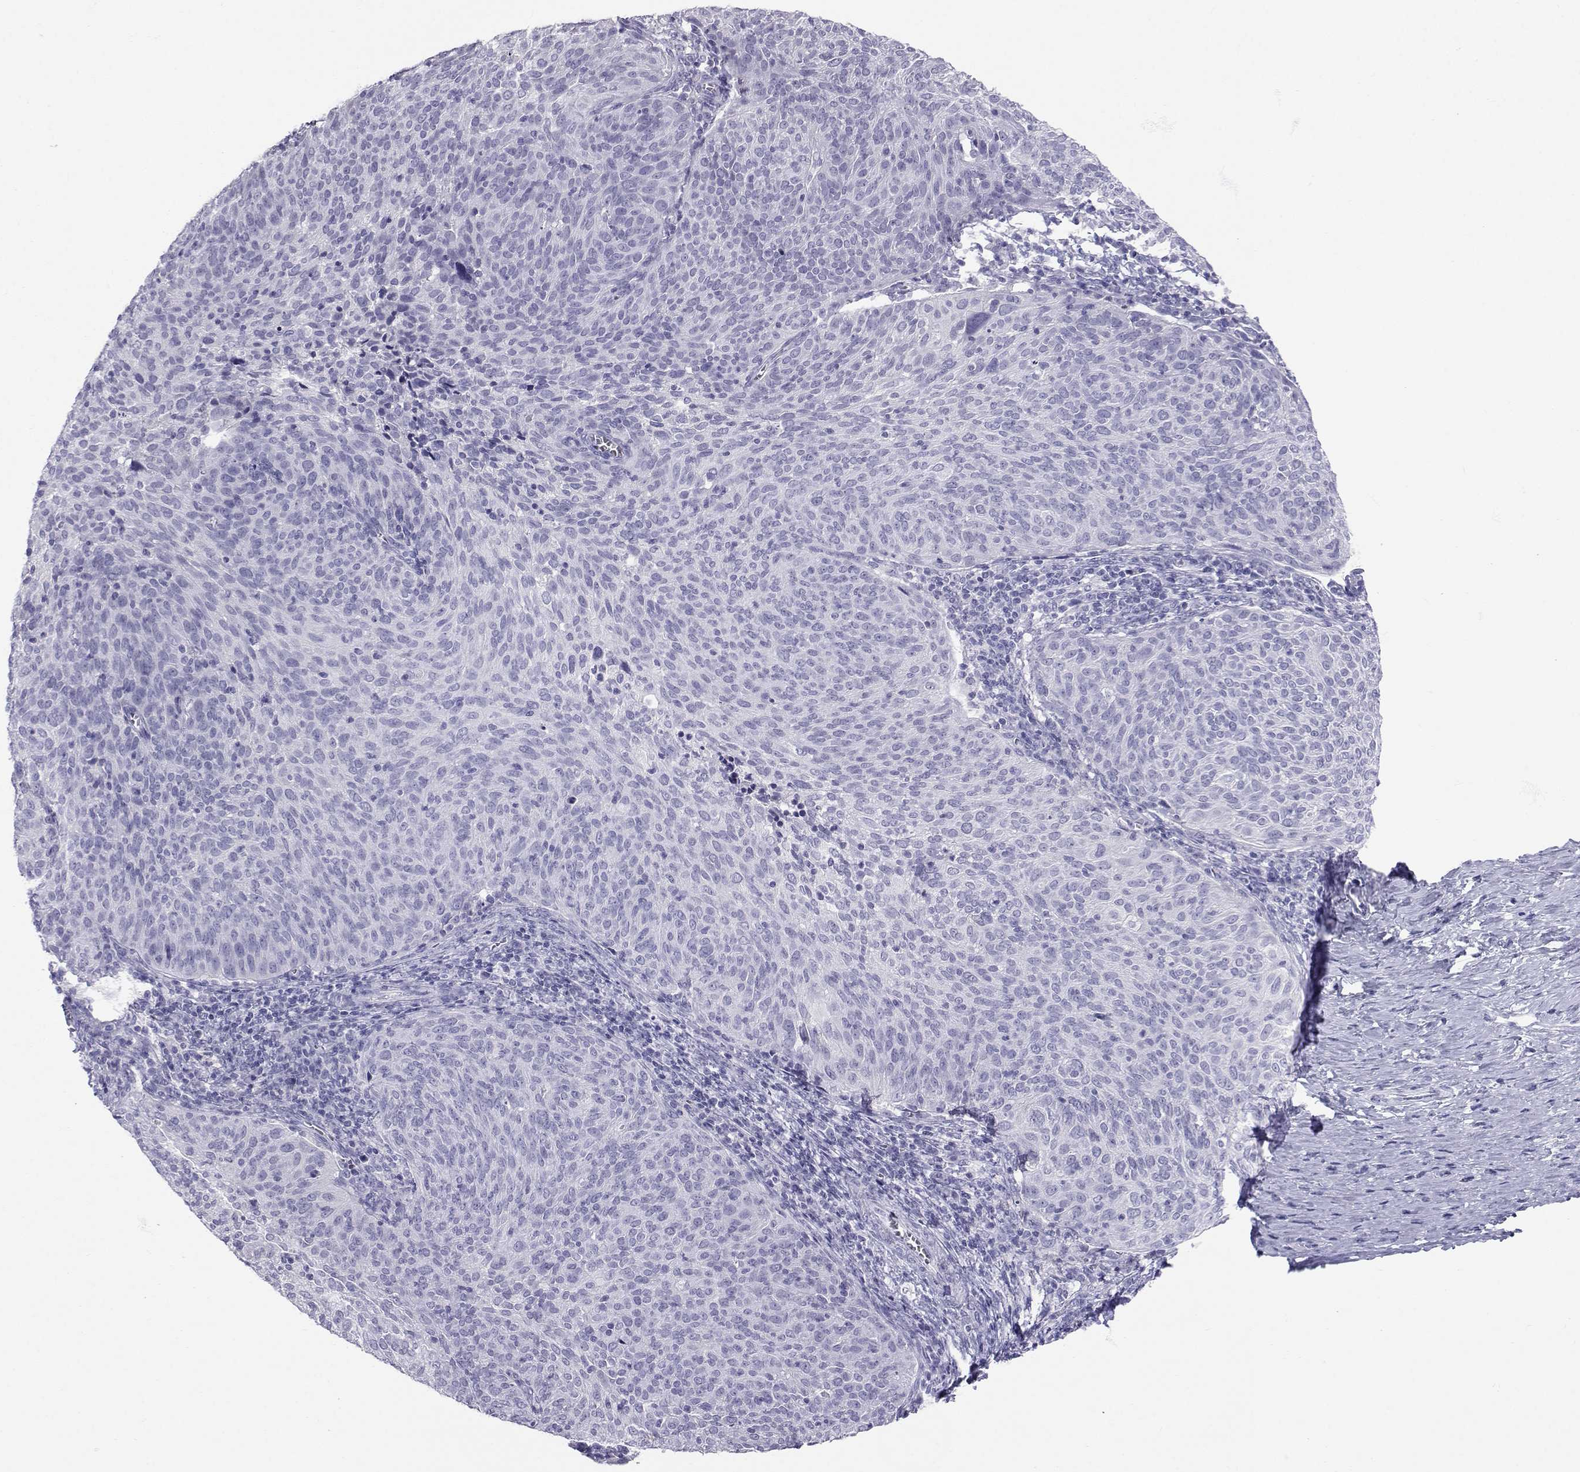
{"staining": {"intensity": "negative", "quantity": "none", "location": "none"}, "tissue": "cervical cancer", "cell_type": "Tumor cells", "image_type": "cancer", "snomed": [{"axis": "morphology", "description": "Squamous cell carcinoma, NOS"}, {"axis": "topography", "description": "Cervix"}], "caption": "Protein analysis of squamous cell carcinoma (cervical) shows no significant expression in tumor cells.", "gene": "SLC6A3", "patient": {"sex": "female", "age": 39}}